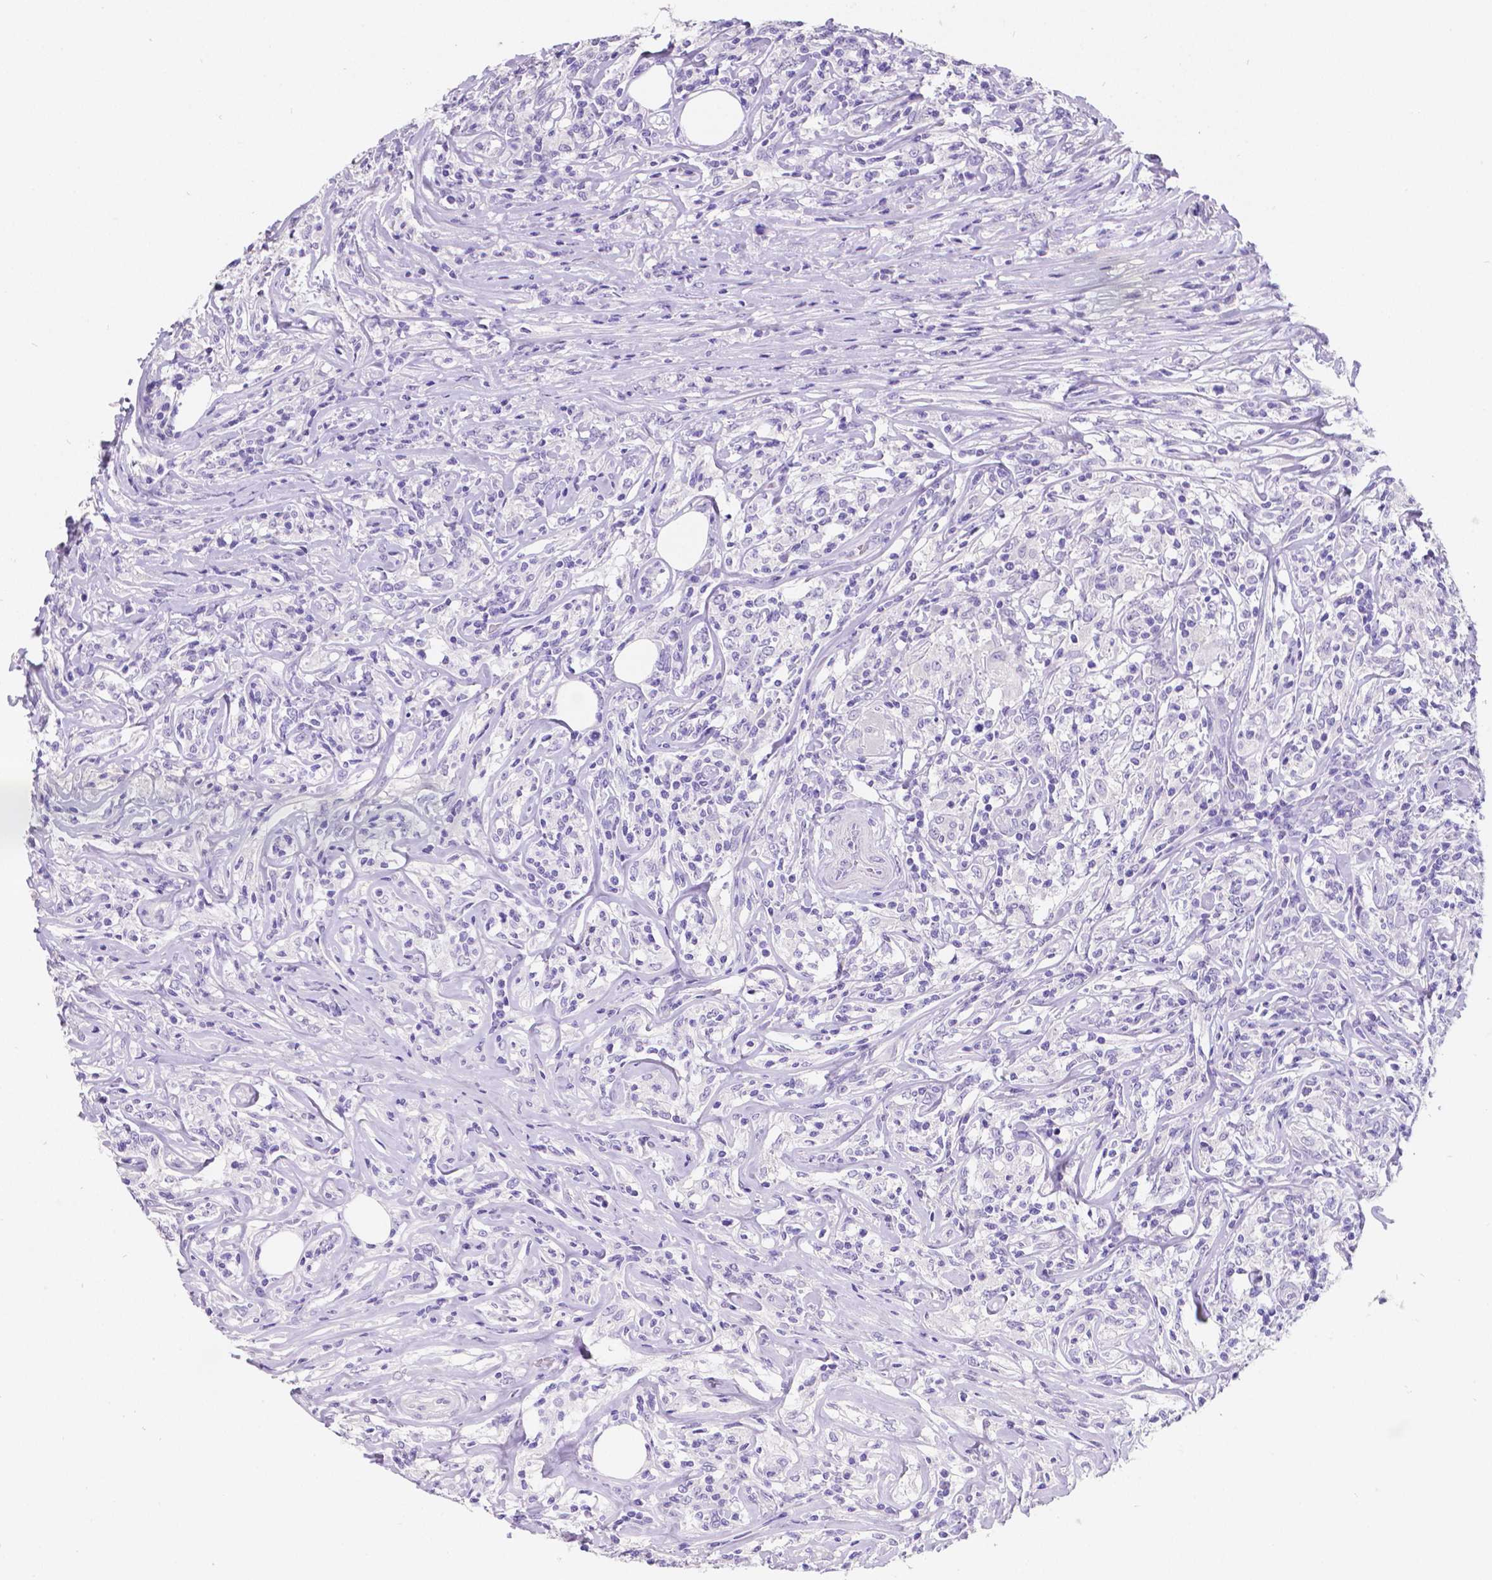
{"staining": {"intensity": "negative", "quantity": "none", "location": "none"}, "tissue": "lymphoma", "cell_type": "Tumor cells", "image_type": "cancer", "snomed": [{"axis": "morphology", "description": "Malignant lymphoma, non-Hodgkin's type, High grade"}, {"axis": "topography", "description": "Lymph node"}], "caption": "Human lymphoma stained for a protein using immunohistochemistry reveals no expression in tumor cells.", "gene": "SATB2", "patient": {"sex": "female", "age": 84}}